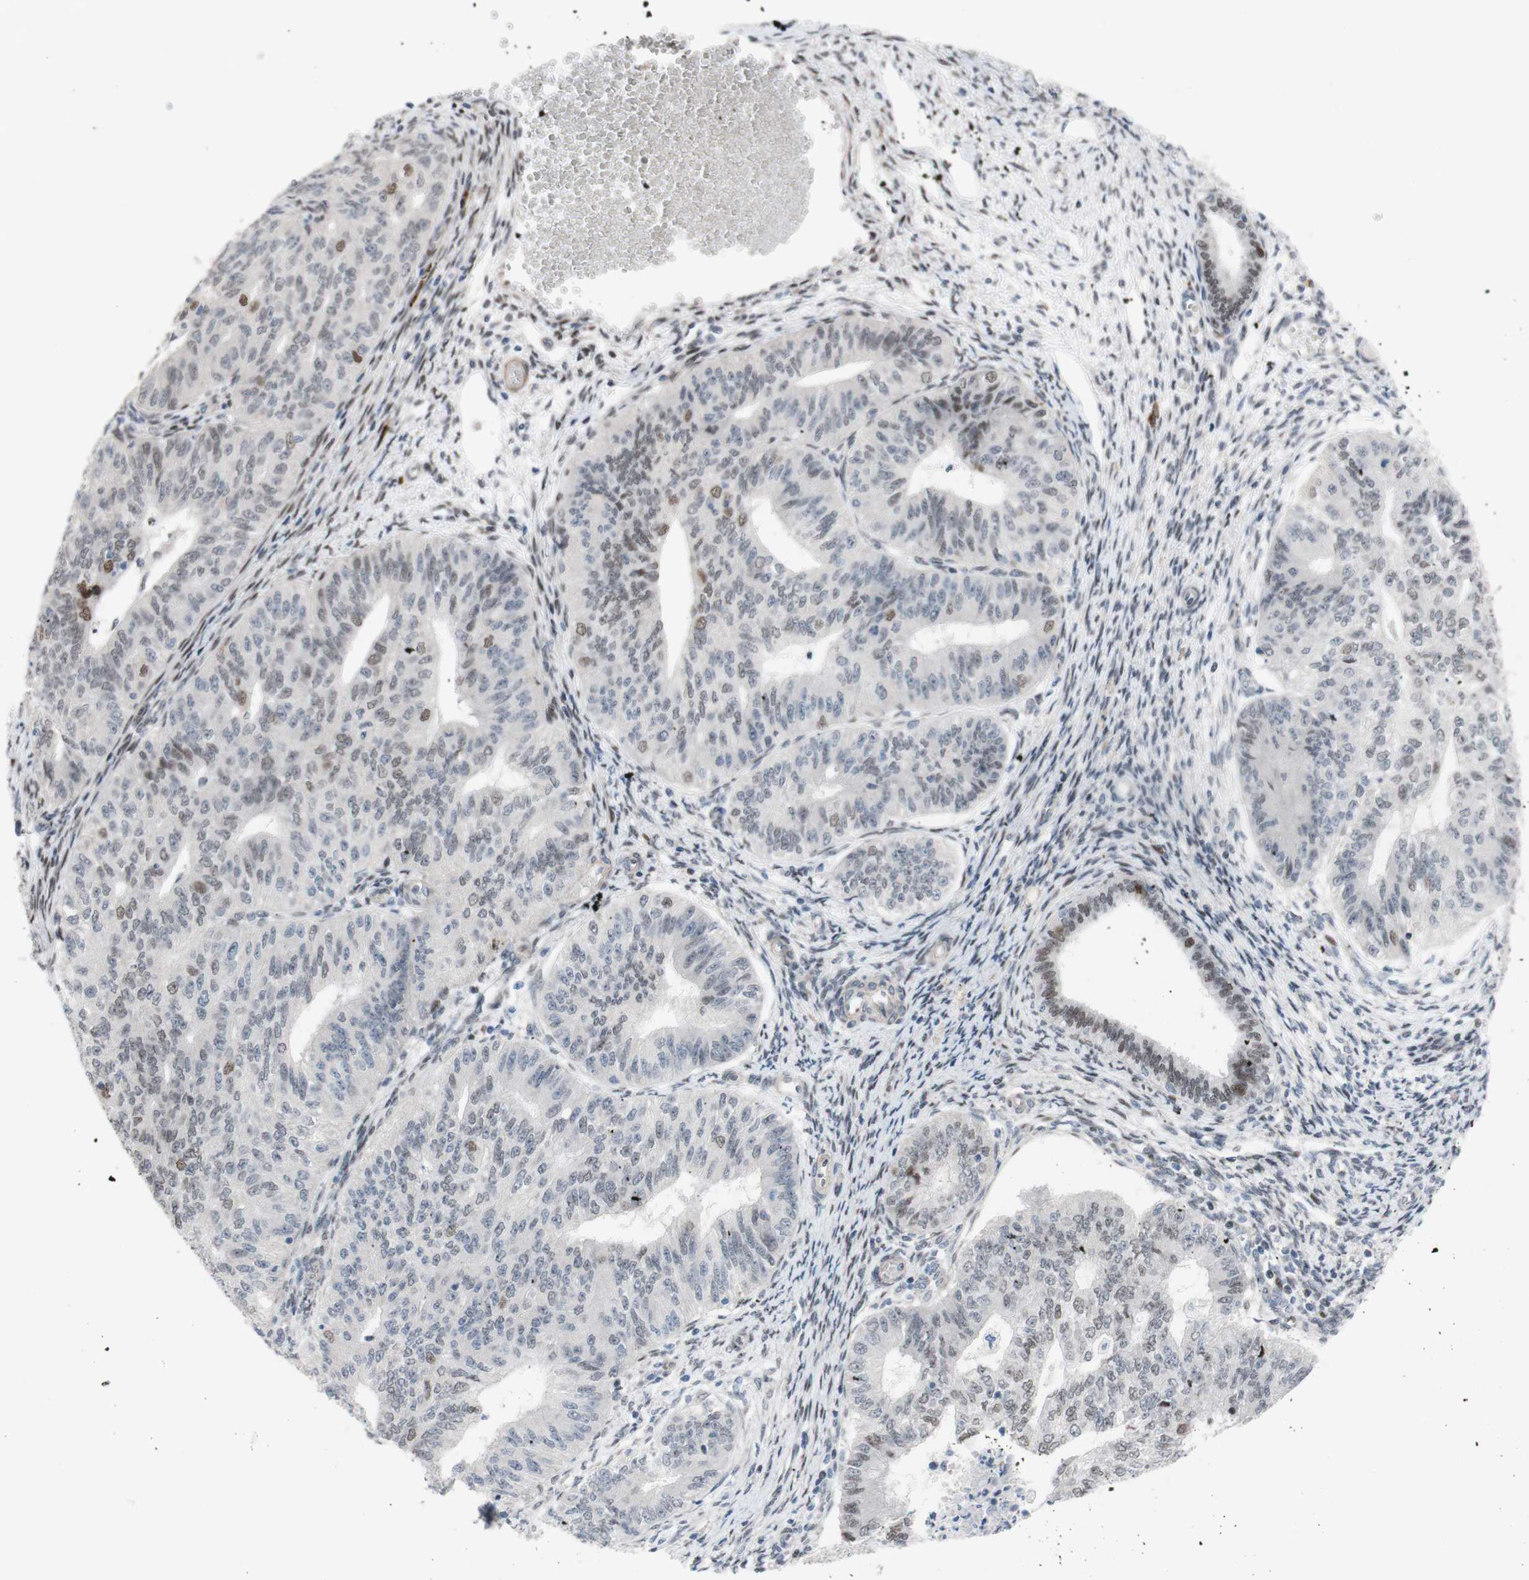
{"staining": {"intensity": "weak", "quantity": "<25%", "location": "nuclear"}, "tissue": "endometrial cancer", "cell_type": "Tumor cells", "image_type": "cancer", "snomed": [{"axis": "morphology", "description": "Adenocarcinoma, NOS"}, {"axis": "topography", "description": "Endometrium"}], "caption": "A high-resolution micrograph shows IHC staining of endometrial adenocarcinoma, which reveals no significant expression in tumor cells. (DAB immunohistochemistry (IHC) visualized using brightfield microscopy, high magnification).", "gene": "PHTF2", "patient": {"sex": "female", "age": 32}}